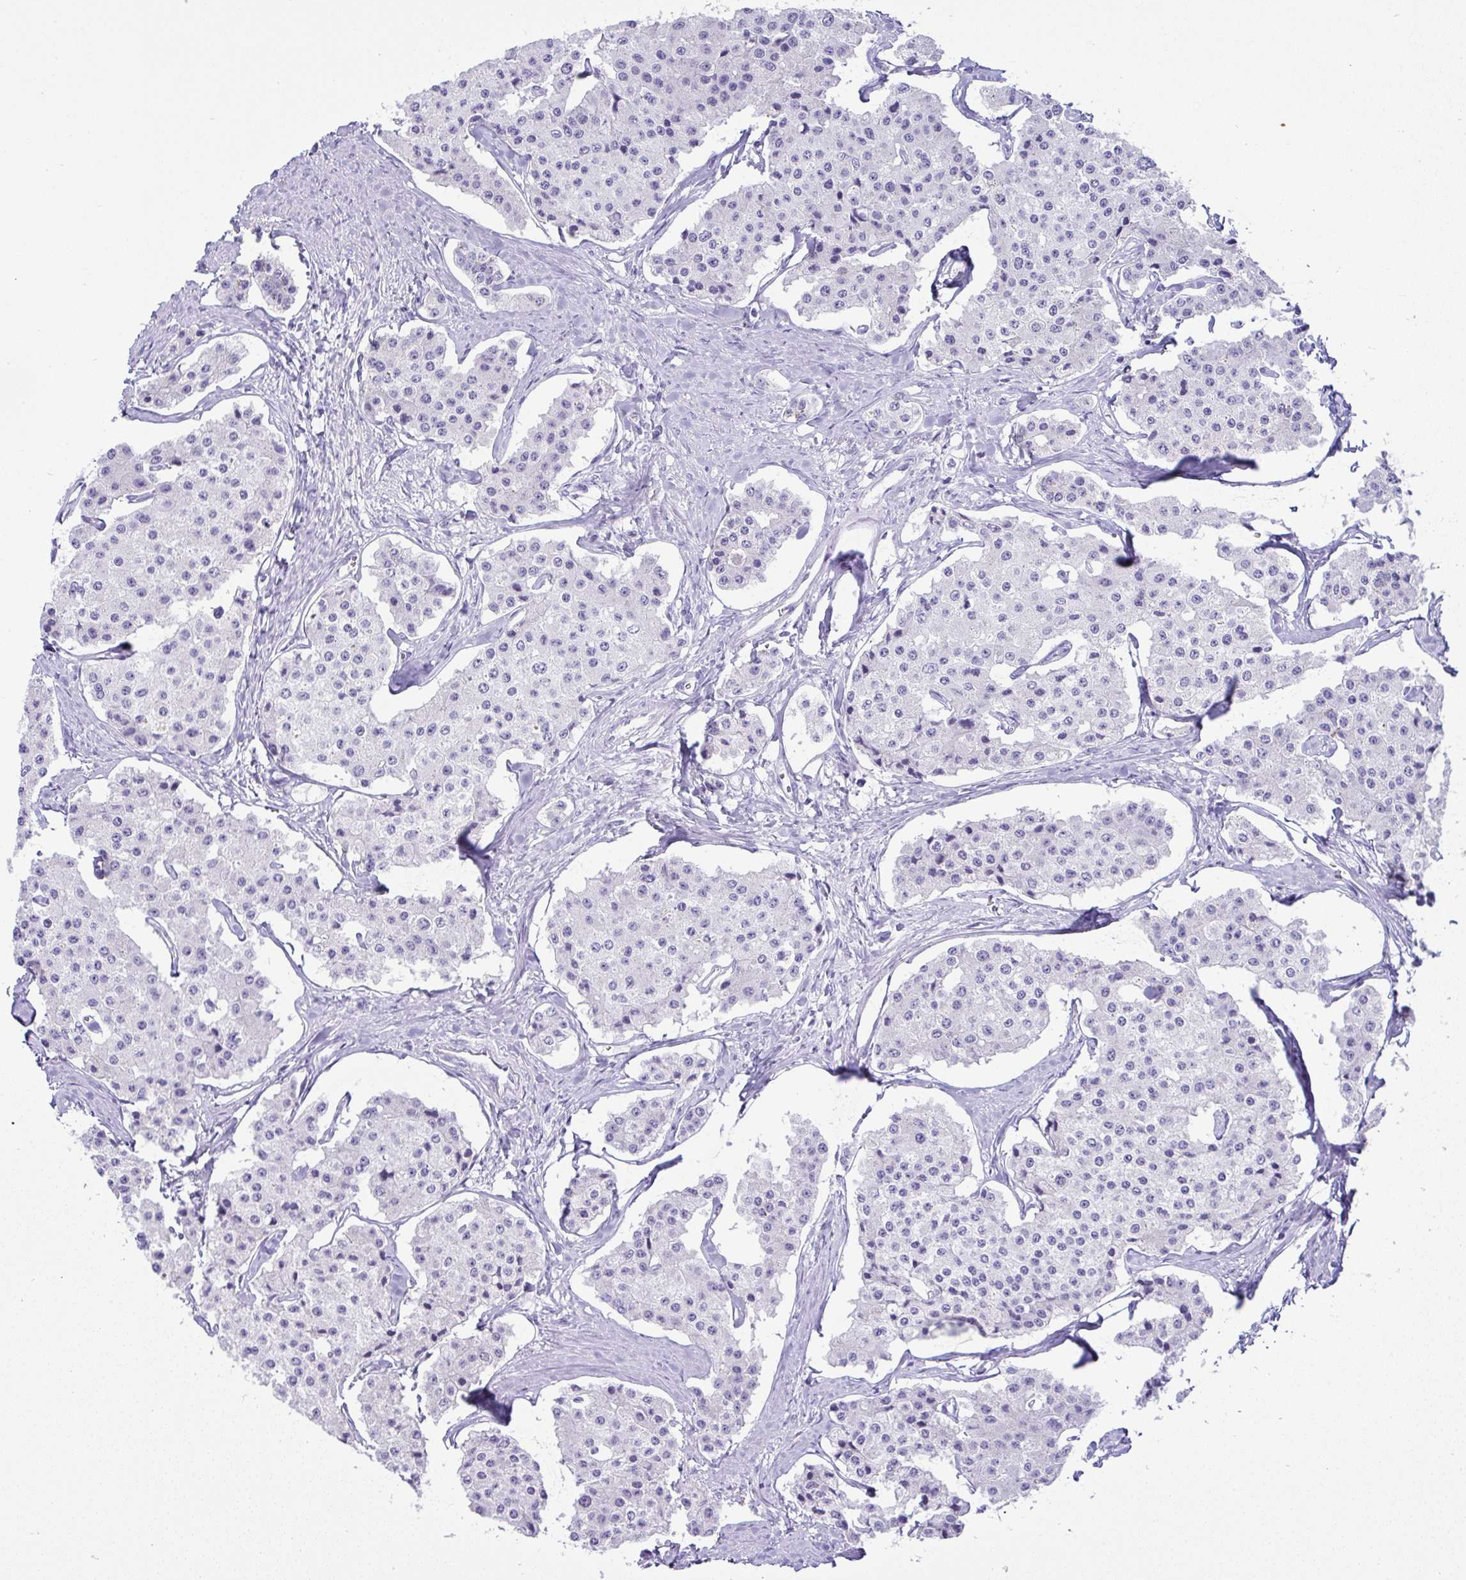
{"staining": {"intensity": "negative", "quantity": "none", "location": "none"}, "tissue": "carcinoid", "cell_type": "Tumor cells", "image_type": "cancer", "snomed": [{"axis": "morphology", "description": "Carcinoid, malignant, NOS"}, {"axis": "topography", "description": "Small intestine"}], "caption": "This is an immunohistochemistry photomicrograph of carcinoid. There is no staining in tumor cells.", "gene": "RNF183", "patient": {"sex": "female", "age": 65}}